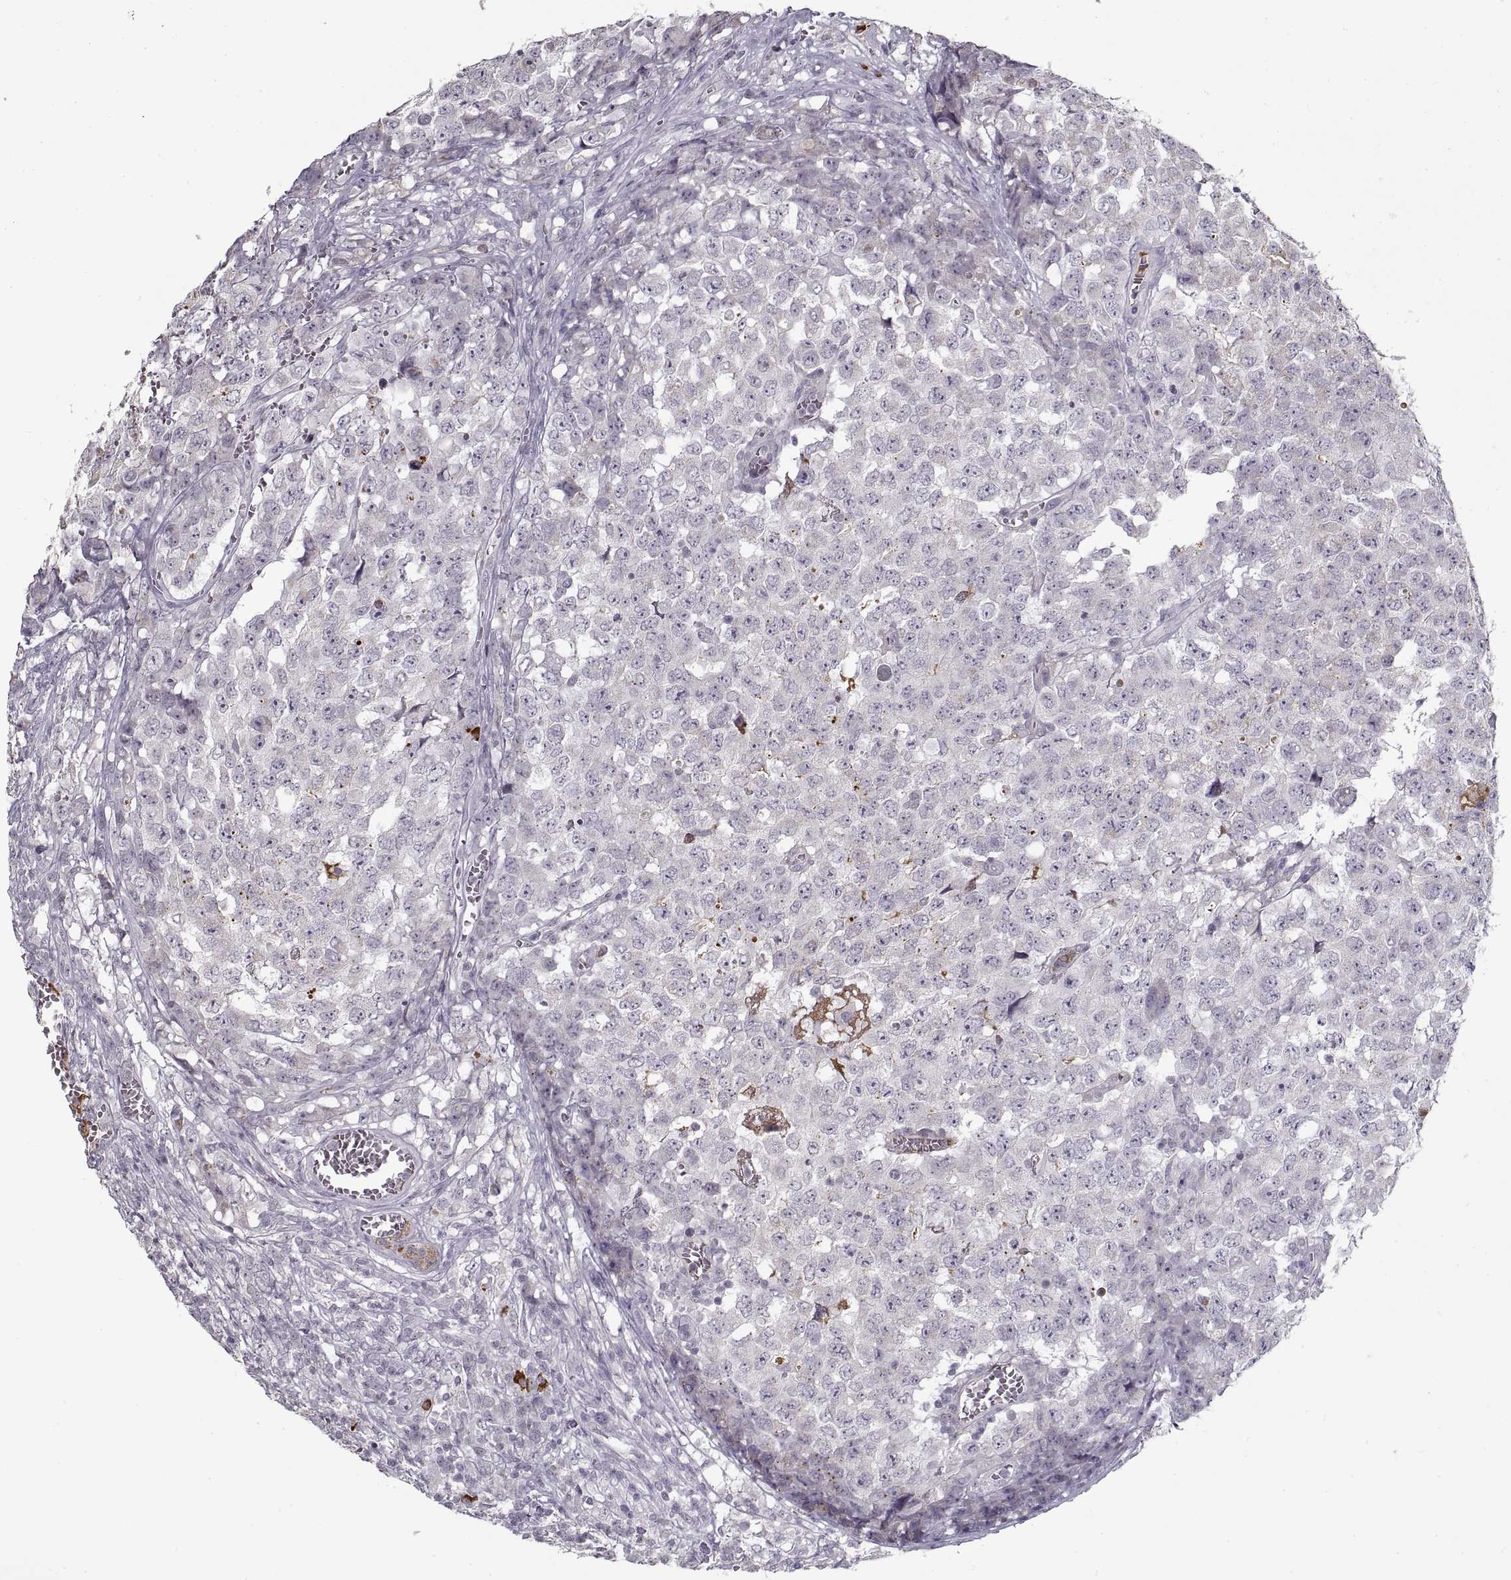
{"staining": {"intensity": "negative", "quantity": "none", "location": "none"}, "tissue": "testis cancer", "cell_type": "Tumor cells", "image_type": "cancer", "snomed": [{"axis": "morphology", "description": "Carcinoma, Embryonal, NOS"}, {"axis": "topography", "description": "Testis"}], "caption": "The immunohistochemistry (IHC) micrograph has no significant staining in tumor cells of testis cancer (embryonal carcinoma) tissue.", "gene": "GAD2", "patient": {"sex": "male", "age": 23}}